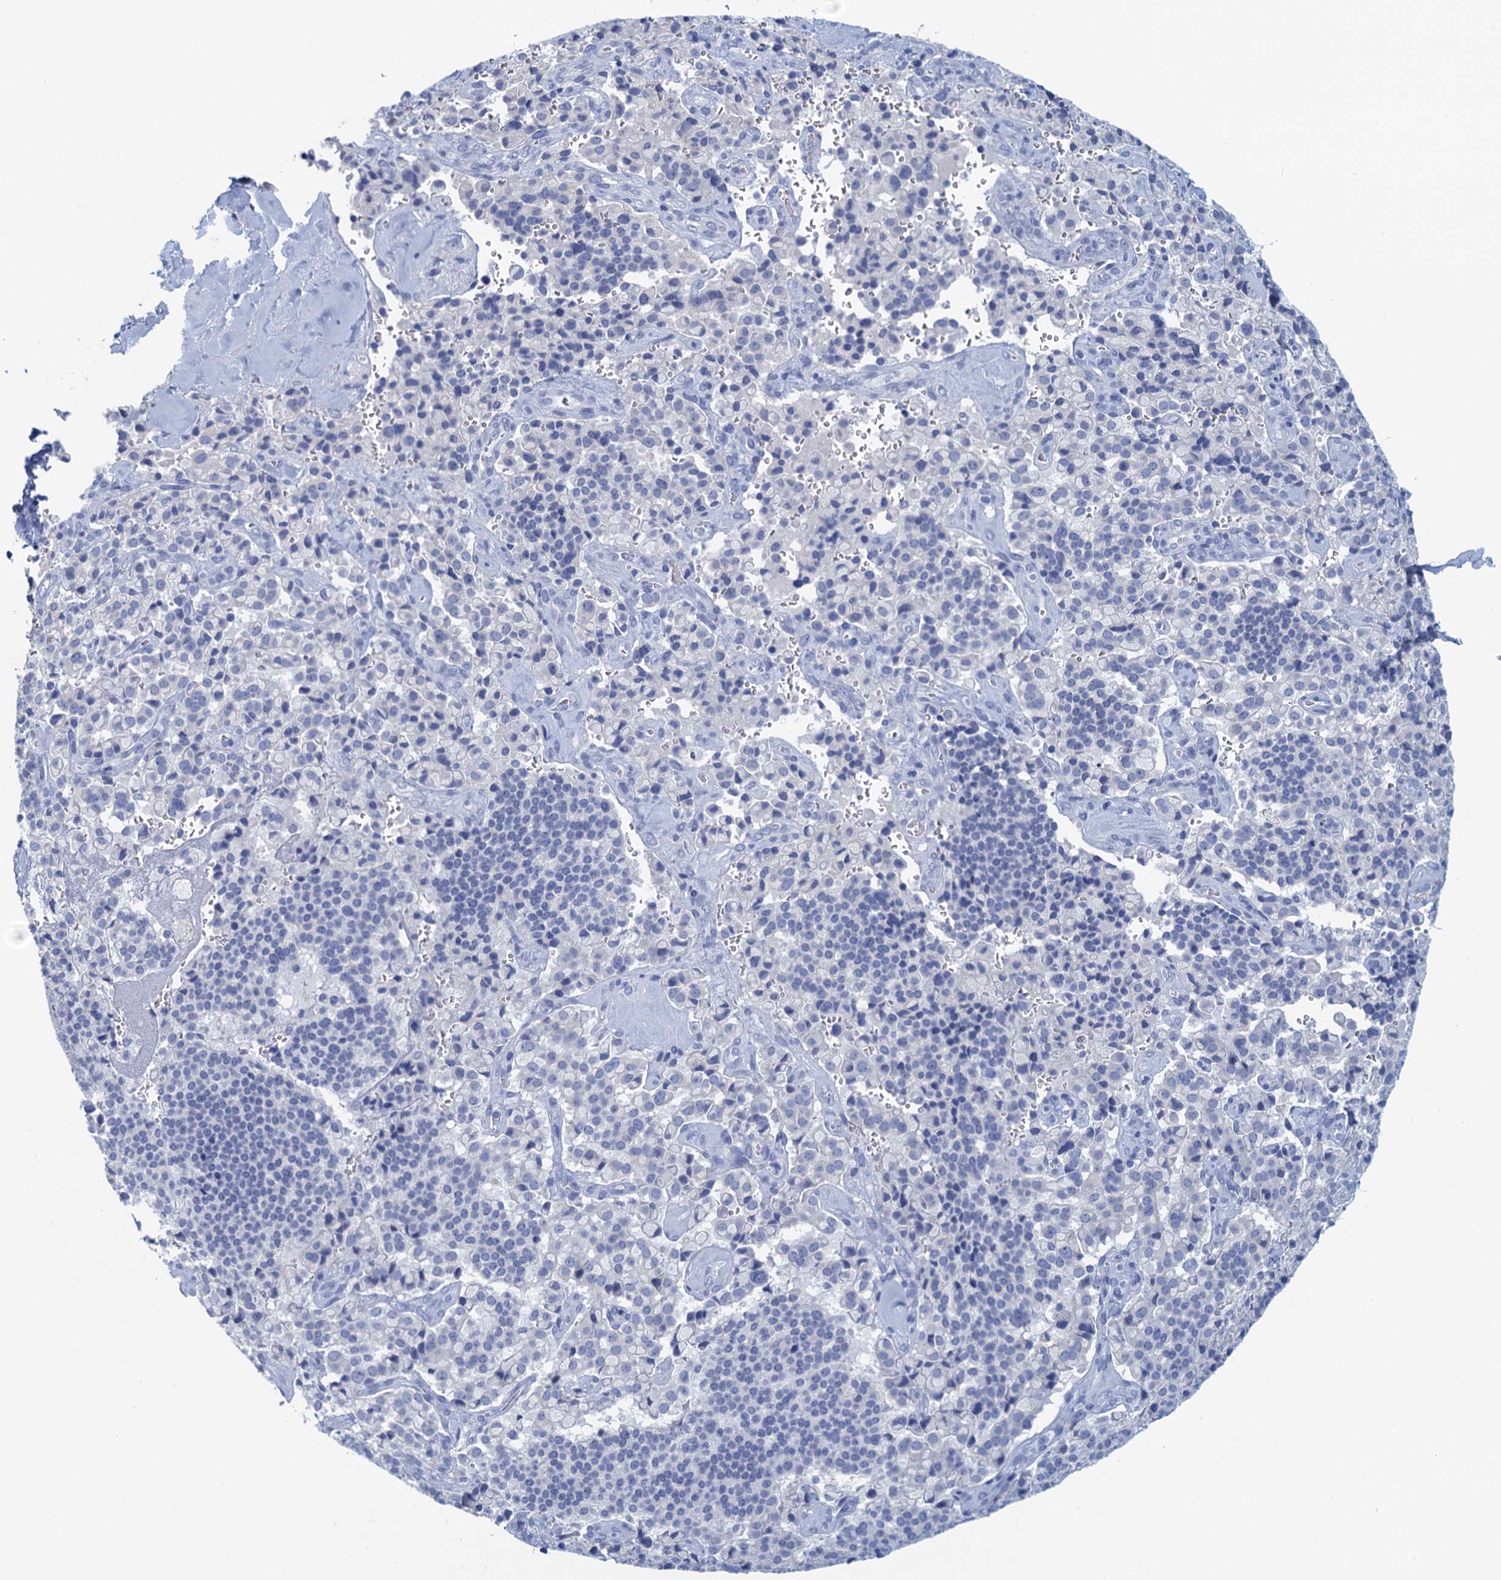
{"staining": {"intensity": "negative", "quantity": "none", "location": "none"}, "tissue": "pancreatic cancer", "cell_type": "Tumor cells", "image_type": "cancer", "snomed": [{"axis": "morphology", "description": "Adenocarcinoma, NOS"}, {"axis": "topography", "description": "Pancreas"}], "caption": "Immunohistochemistry (IHC) of pancreatic adenocarcinoma shows no expression in tumor cells.", "gene": "CYP51A1", "patient": {"sex": "male", "age": 65}}